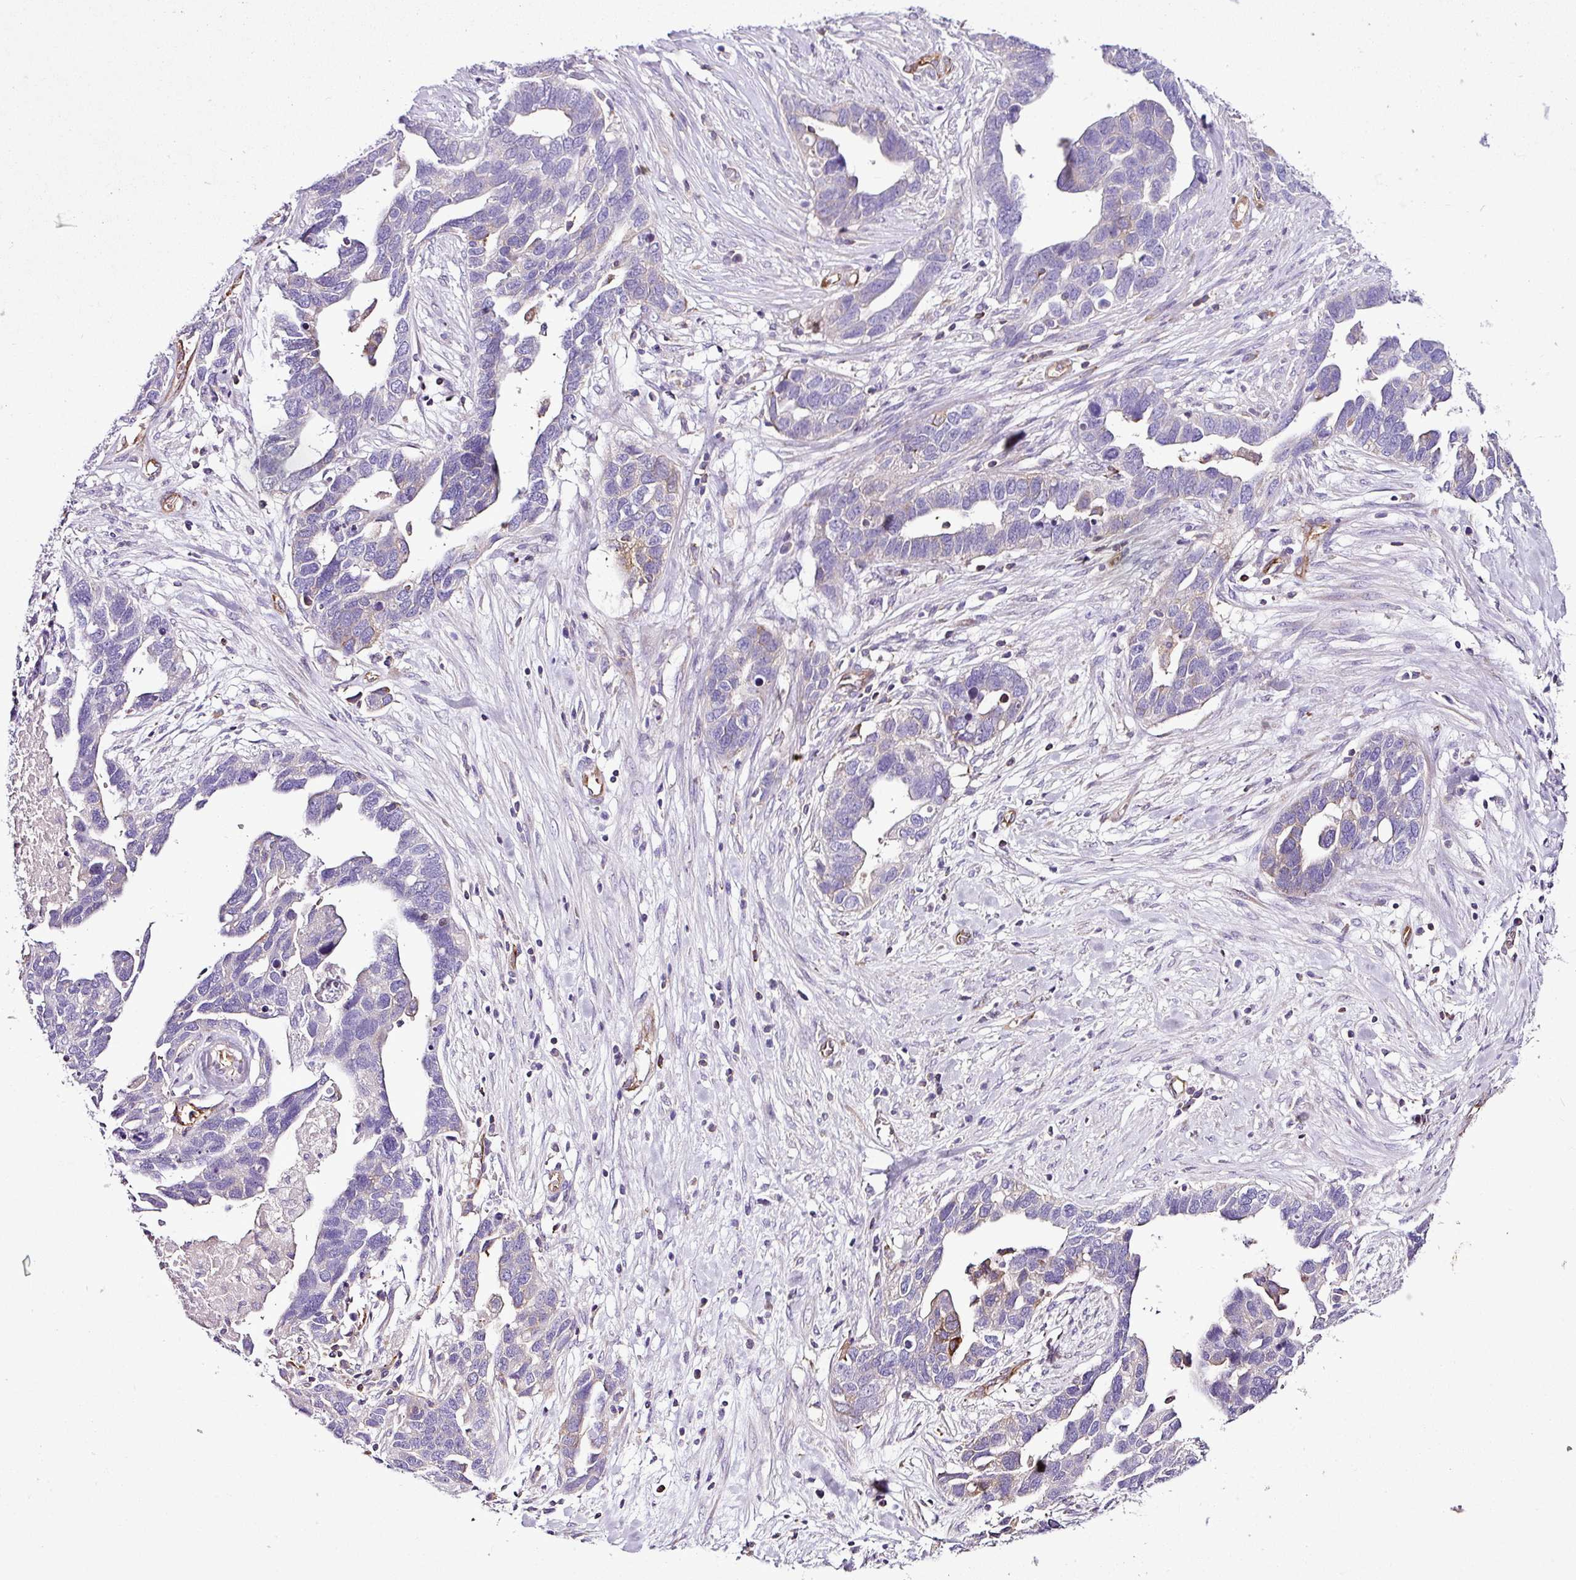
{"staining": {"intensity": "moderate", "quantity": "<25%", "location": "cytoplasmic/membranous"}, "tissue": "ovarian cancer", "cell_type": "Tumor cells", "image_type": "cancer", "snomed": [{"axis": "morphology", "description": "Cystadenocarcinoma, serous, NOS"}, {"axis": "topography", "description": "Ovary"}], "caption": "IHC of human ovarian cancer (serous cystadenocarcinoma) displays low levels of moderate cytoplasmic/membranous staining in approximately <25% of tumor cells. The protein of interest is shown in brown color, while the nuclei are stained blue.", "gene": "EME2", "patient": {"sex": "female", "age": 54}}